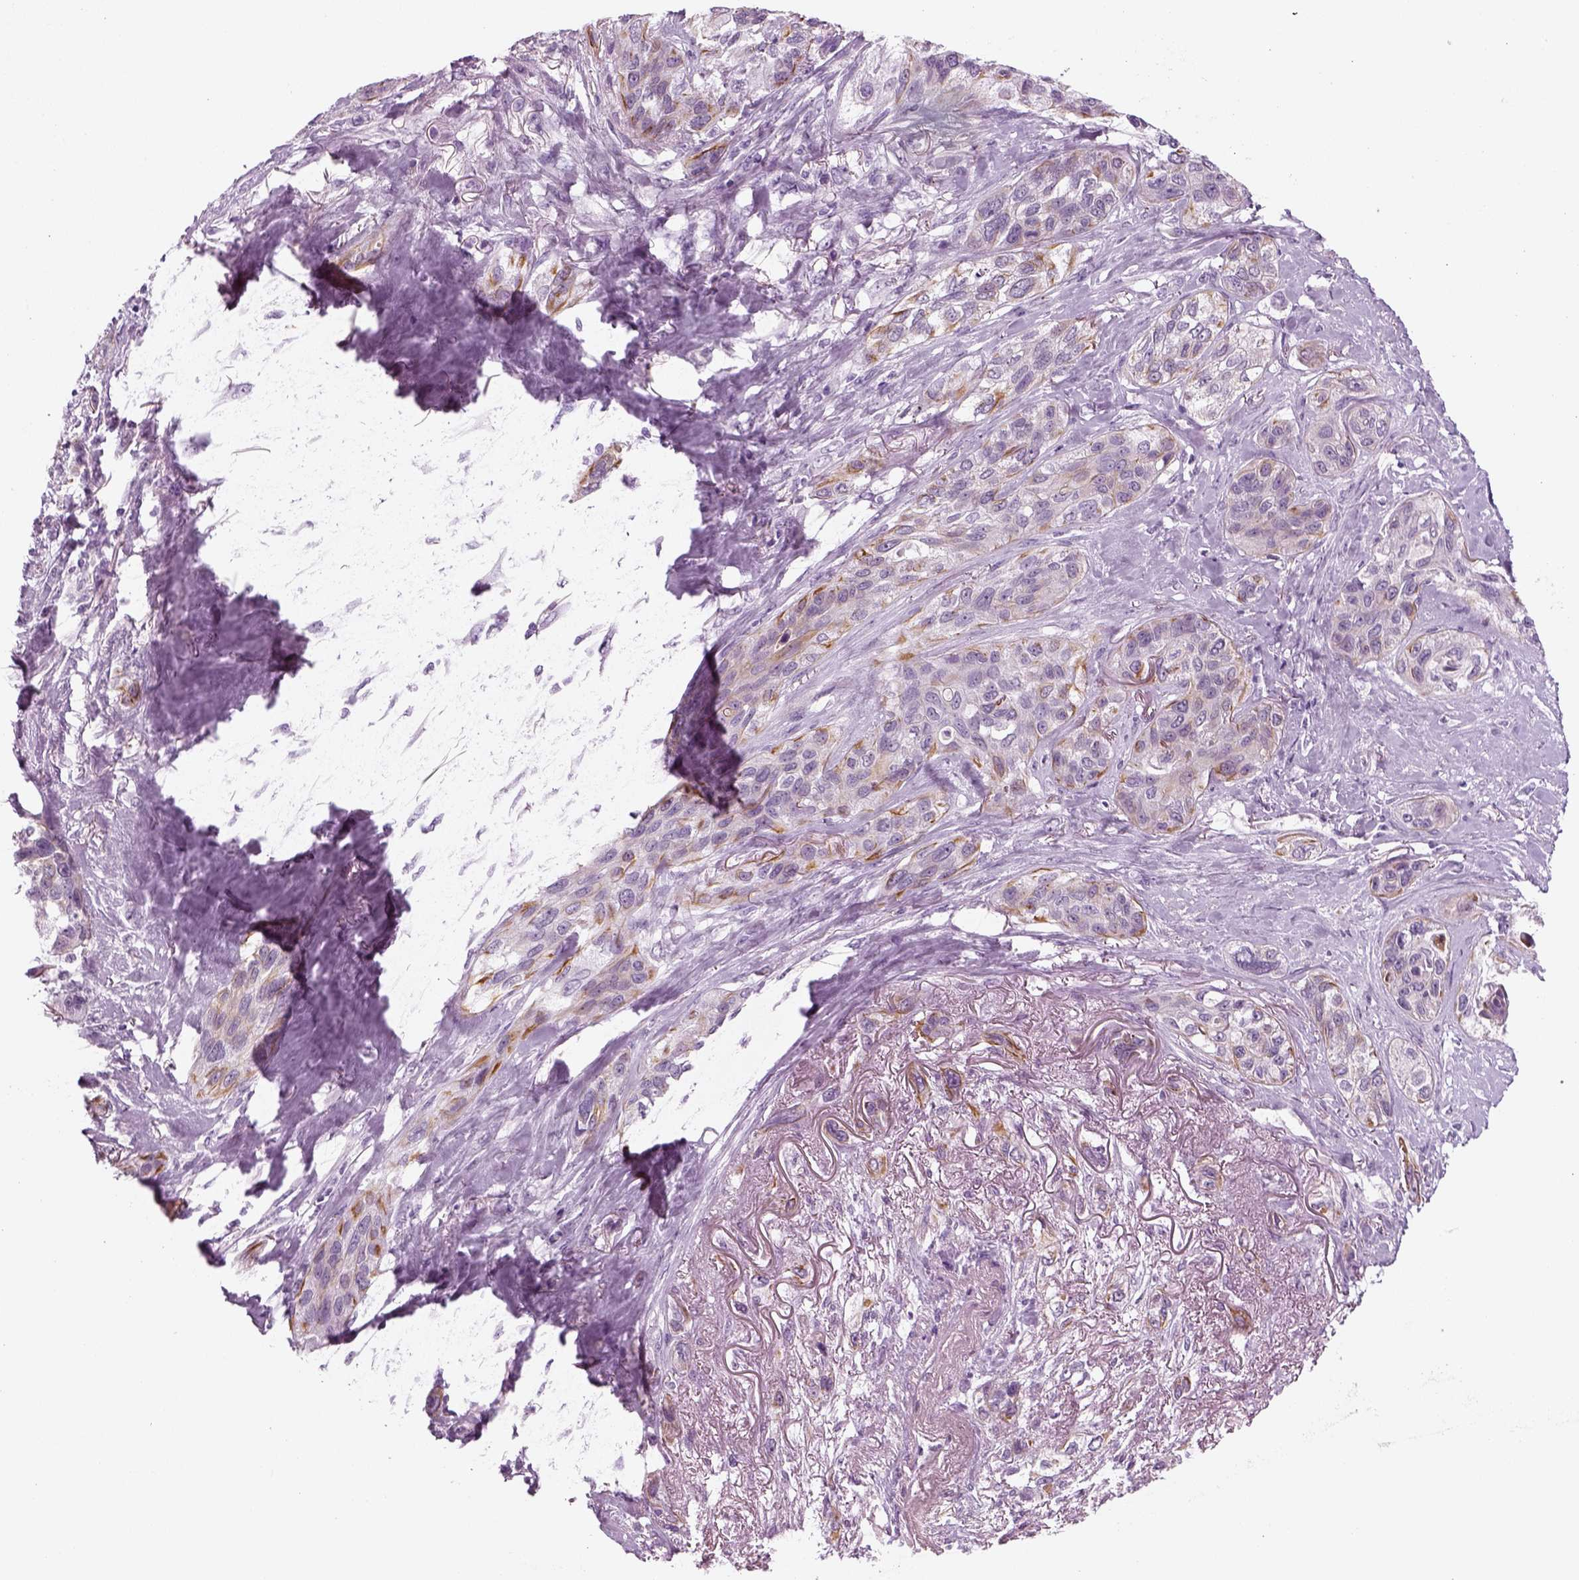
{"staining": {"intensity": "moderate", "quantity": "<25%", "location": "cytoplasmic/membranous"}, "tissue": "lung cancer", "cell_type": "Tumor cells", "image_type": "cancer", "snomed": [{"axis": "morphology", "description": "Squamous cell carcinoma, NOS"}, {"axis": "topography", "description": "Lung"}], "caption": "Brown immunohistochemical staining in squamous cell carcinoma (lung) displays moderate cytoplasmic/membranous staining in approximately <25% of tumor cells.", "gene": "KRT75", "patient": {"sex": "female", "age": 70}}